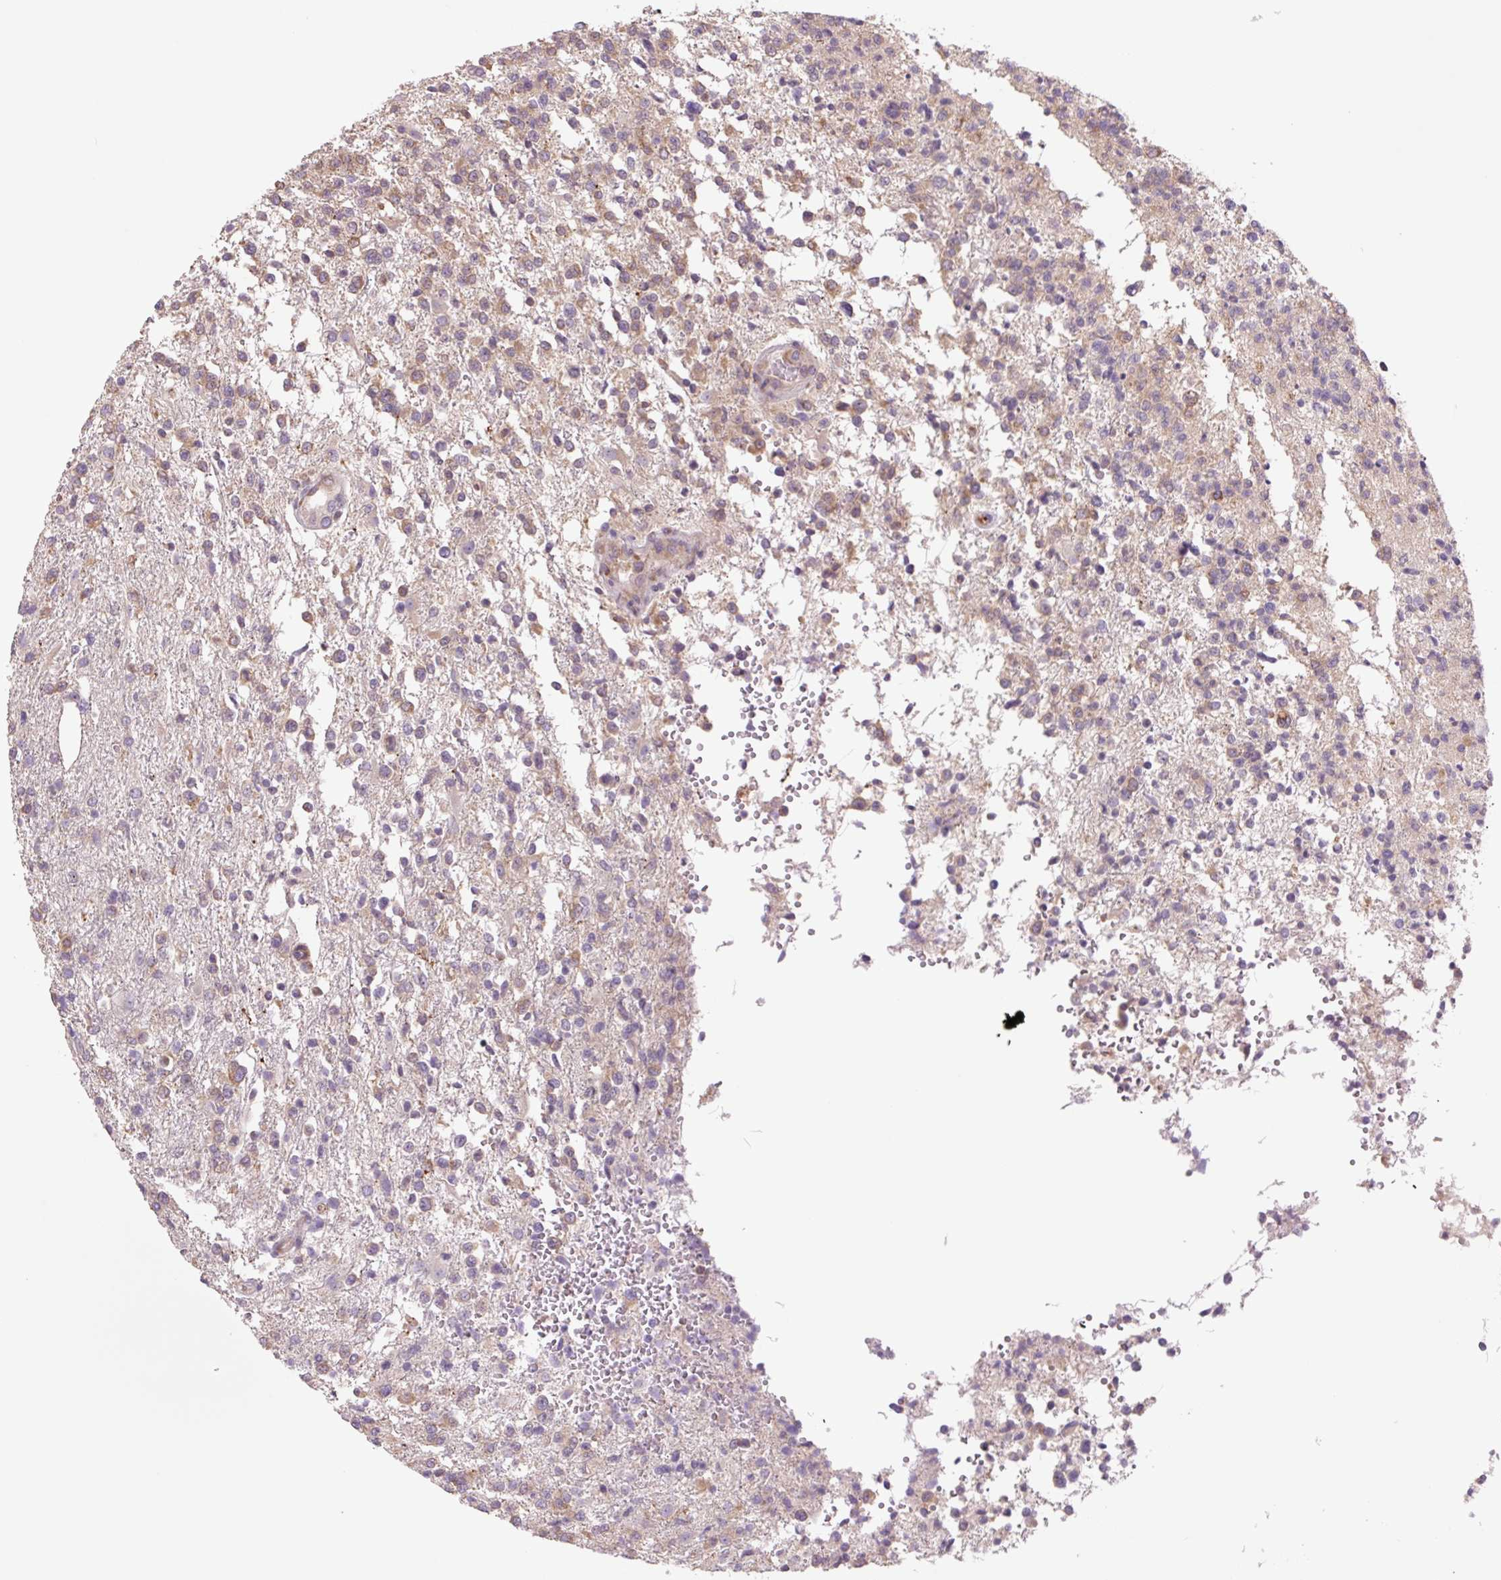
{"staining": {"intensity": "moderate", "quantity": "<25%", "location": "cytoplasmic/membranous"}, "tissue": "glioma", "cell_type": "Tumor cells", "image_type": "cancer", "snomed": [{"axis": "morphology", "description": "Glioma, malignant, High grade"}, {"axis": "topography", "description": "Brain"}], "caption": "Protein staining shows moderate cytoplasmic/membranous staining in about <25% of tumor cells in malignant glioma (high-grade). The protein of interest is shown in brown color, while the nuclei are stained blue.", "gene": "PLA2G4A", "patient": {"sex": "male", "age": 56}}